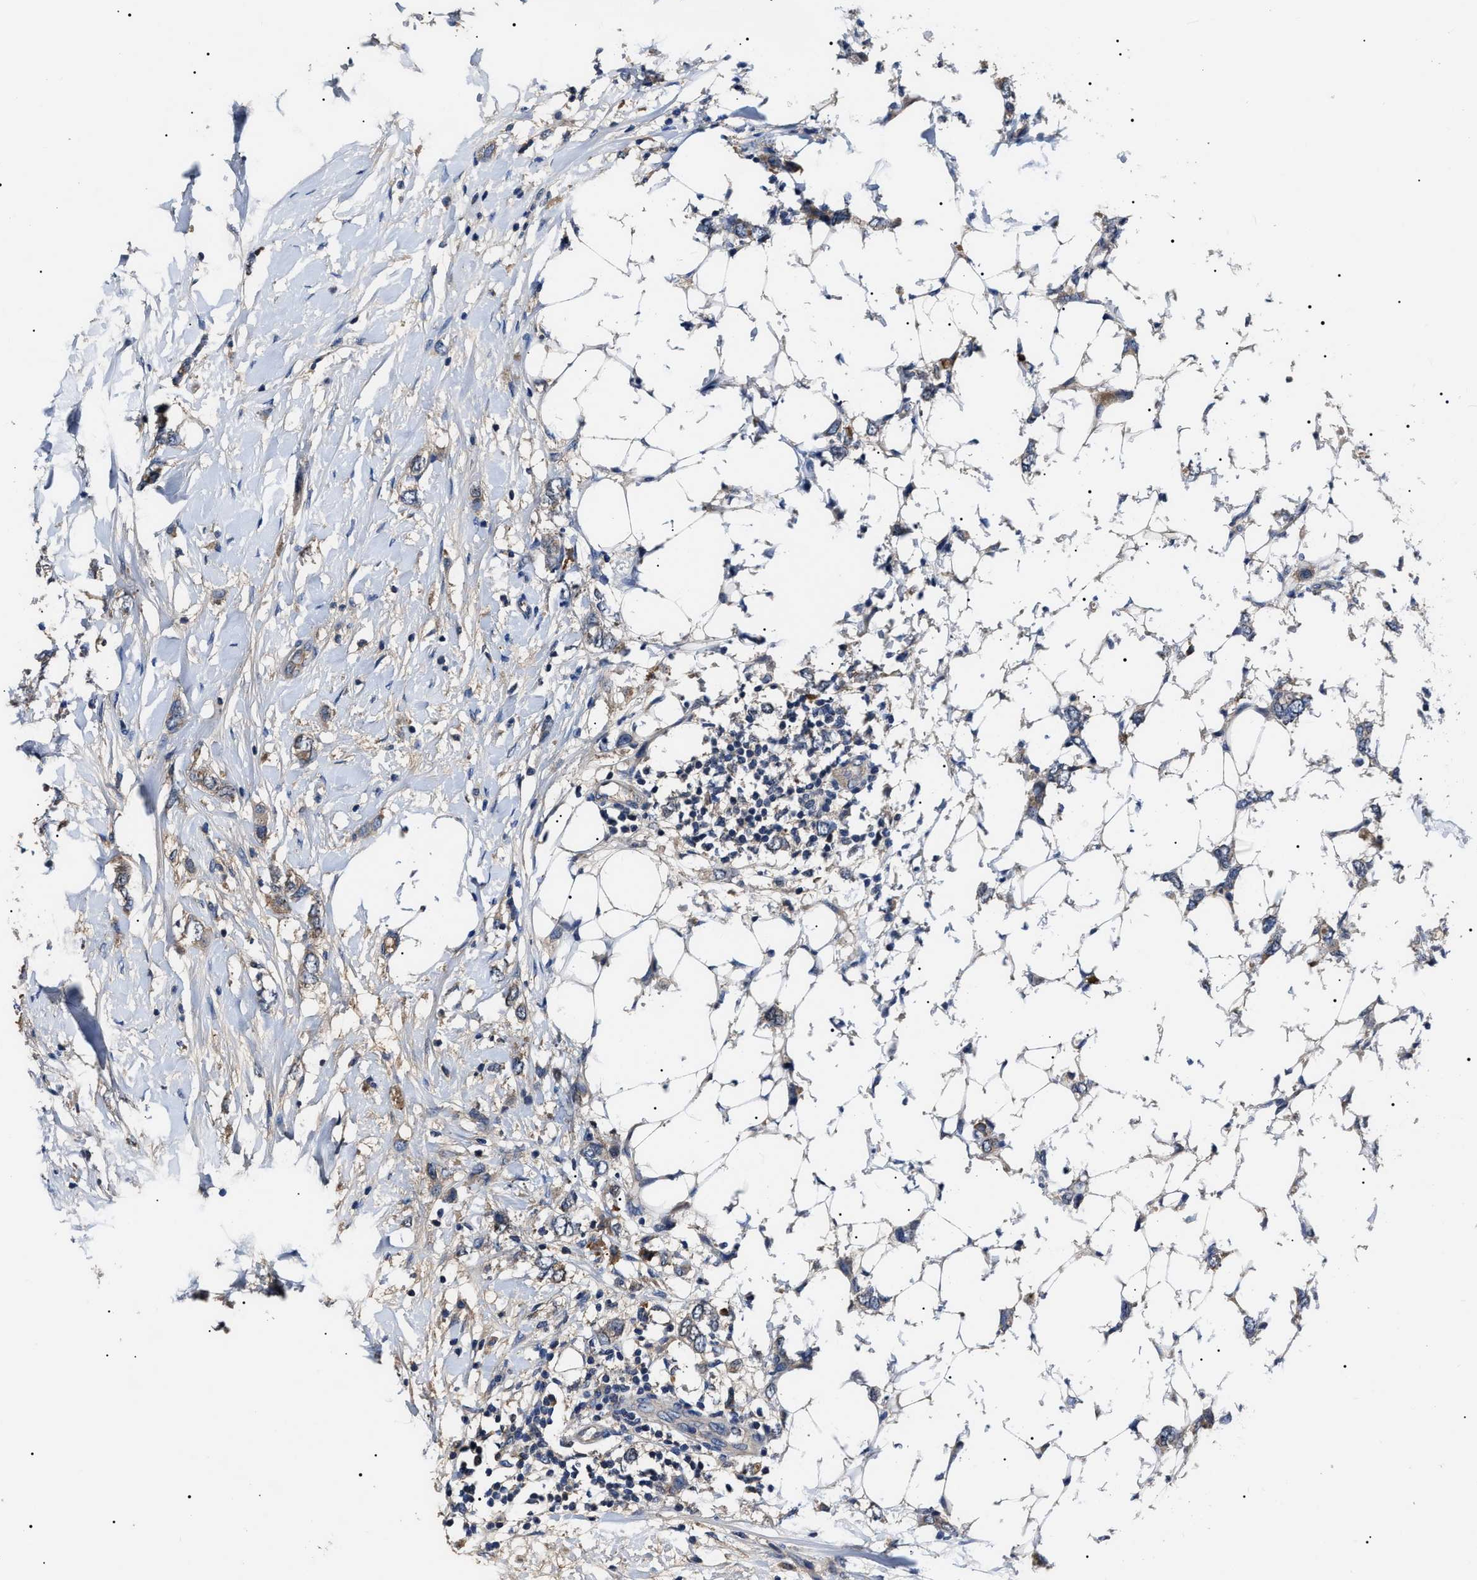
{"staining": {"intensity": "weak", "quantity": "<25%", "location": "cytoplasmic/membranous"}, "tissue": "breast cancer", "cell_type": "Tumor cells", "image_type": "cancer", "snomed": [{"axis": "morphology", "description": "Normal tissue, NOS"}, {"axis": "morphology", "description": "Lobular carcinoma"}, {"axis": "topography", "description": "Breast"}], "caption": "High power microscopy photomicrograph of an IHC photomicrograph of lobular carcinoma (breast), revealing no significant positivity in tumor cells.", "gene": "IFT81", "patient": {"sex": "female", "age": 47}}